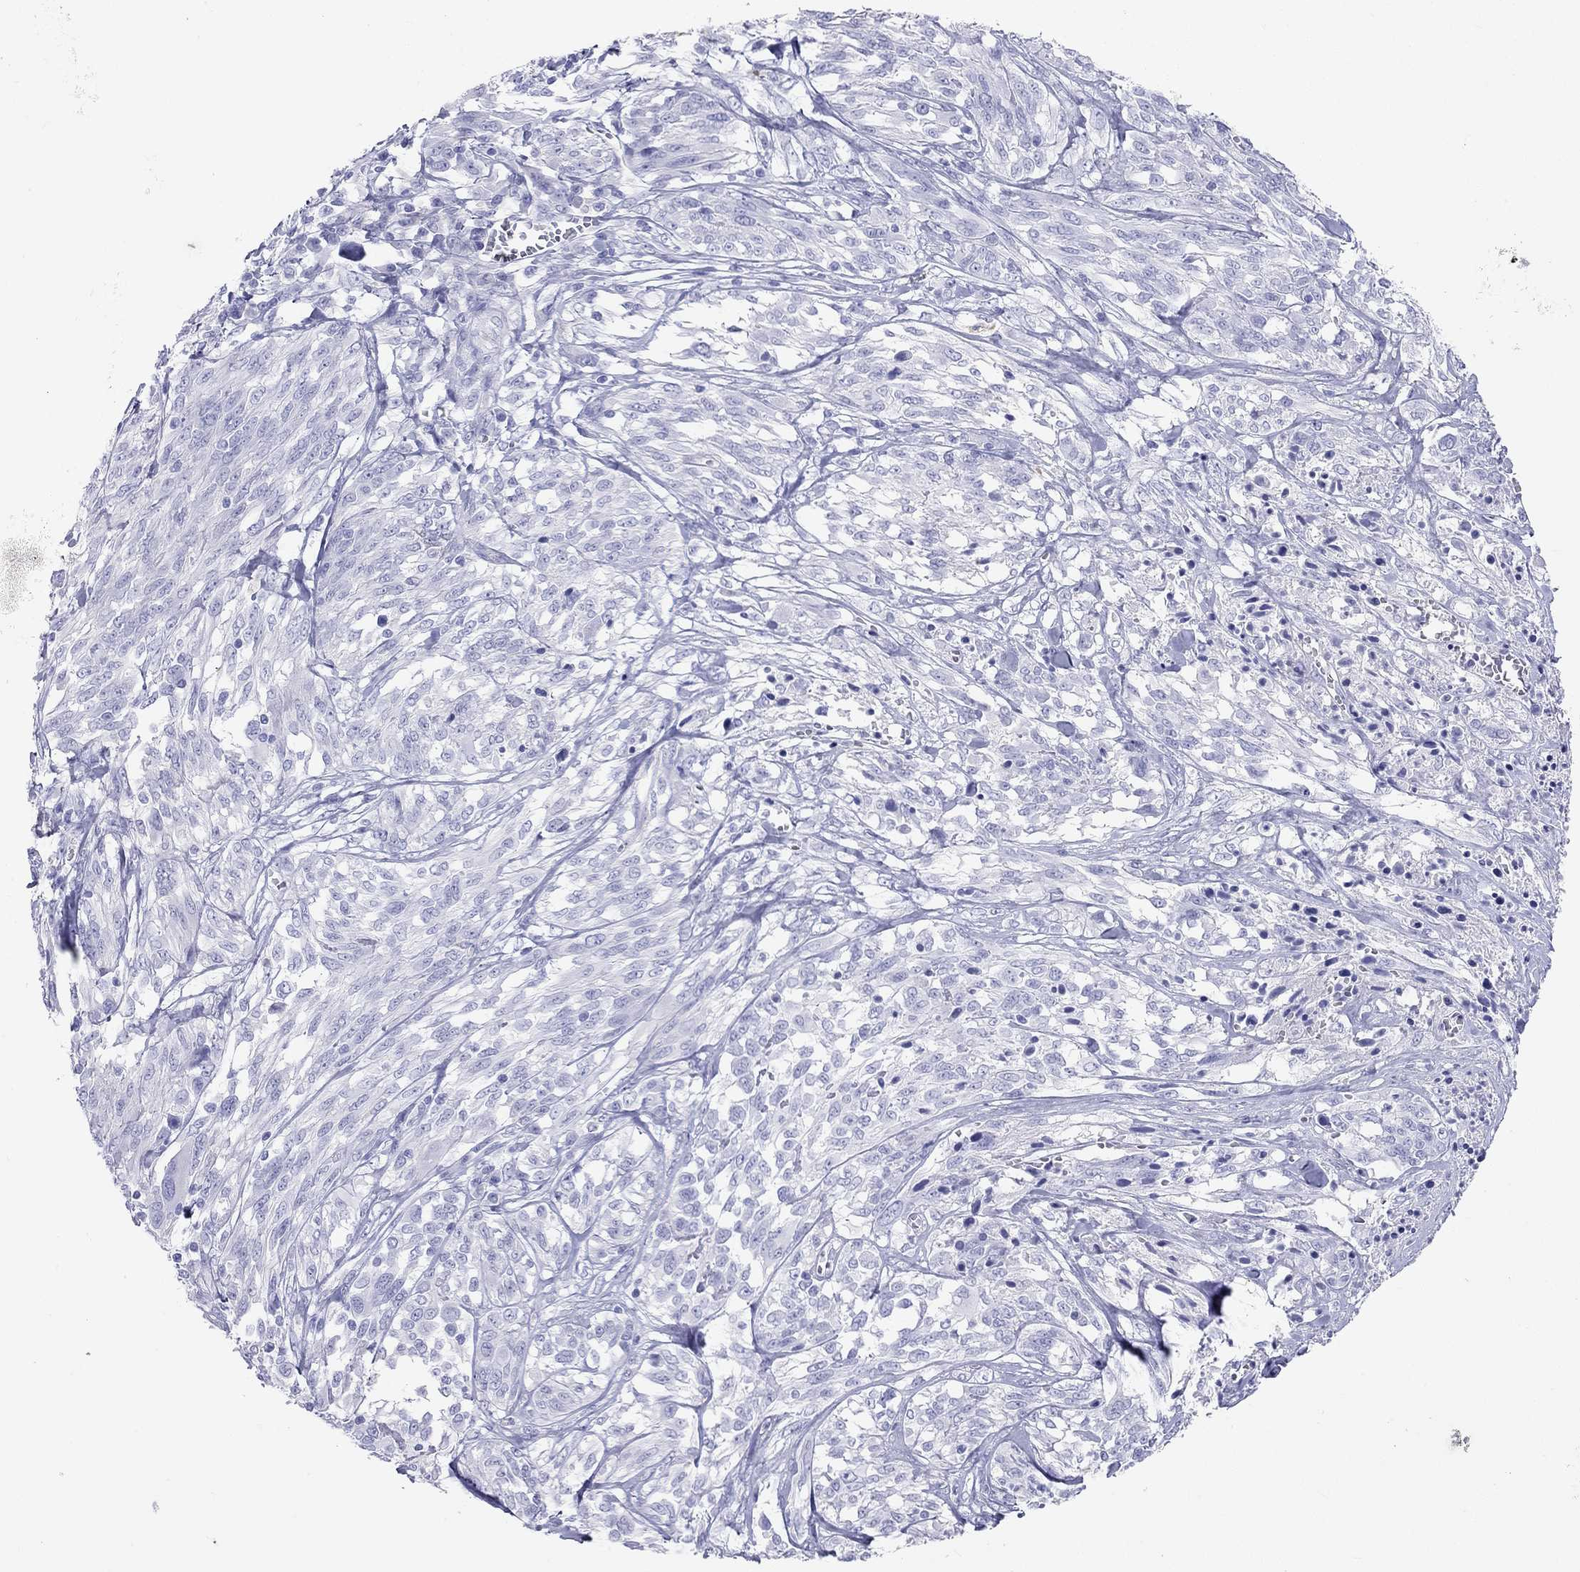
{"staining": {"intensity": "negative", "quantity": "none", "location": "none"}, "tissue": "melanoma", "cell_type": "Tumor cells", "image_type": "cancer", "snomed": [{"axis": "morphology", "description": "Malignant melanoma, NOS"}, {"axis": "topography", "description": "Skin"}], "caption": "Immunohistochemical staining of melanoma shows no significant staining in tumor cells.", "gene": "HLA-DQB2", "patient": {"sex": "female", "age": 91}}